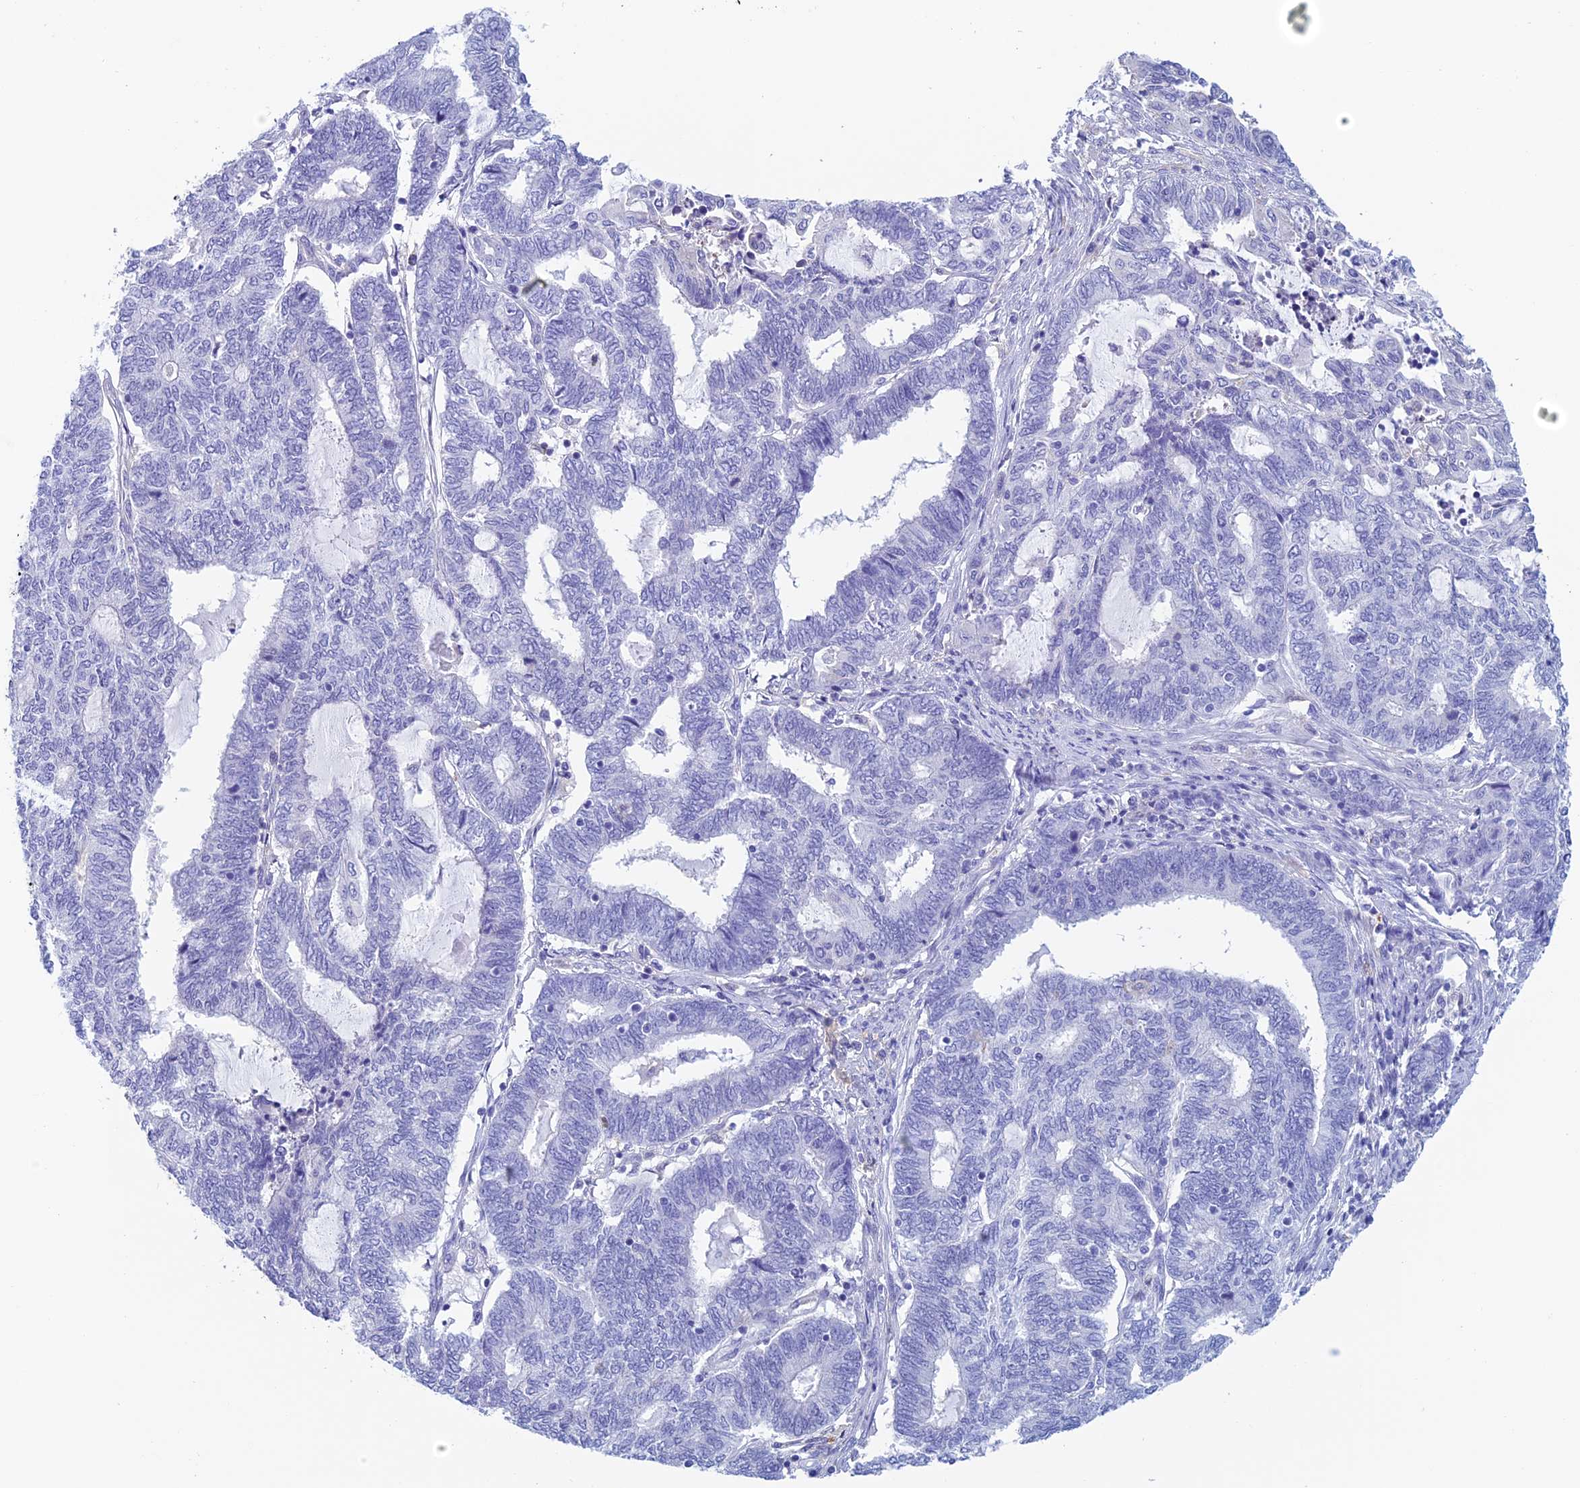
{"staining": {"intensity": "negative", "quantity": "none", "location": "none"}, "tissue": "endometrial cancer", "cell_type": "Tumor cells", "image_type": "cancer", "snomed": [{"axis": "morphology", "description": "Adenocarcinoma, NOS"}, {"axis": "topography", "description": "Uterus"}, {"axis": "topography", "description": "Endometrium"}], "caption": "IHC photomicrograph of neoplastic tissue: endometrial cancer stained with DAB (3,3'-diaminobenzidine) demonstrates no significant protein positivity in tumor cells.", "gene": "KCNK17", "patient": {"sex": "female", "age": 70}}